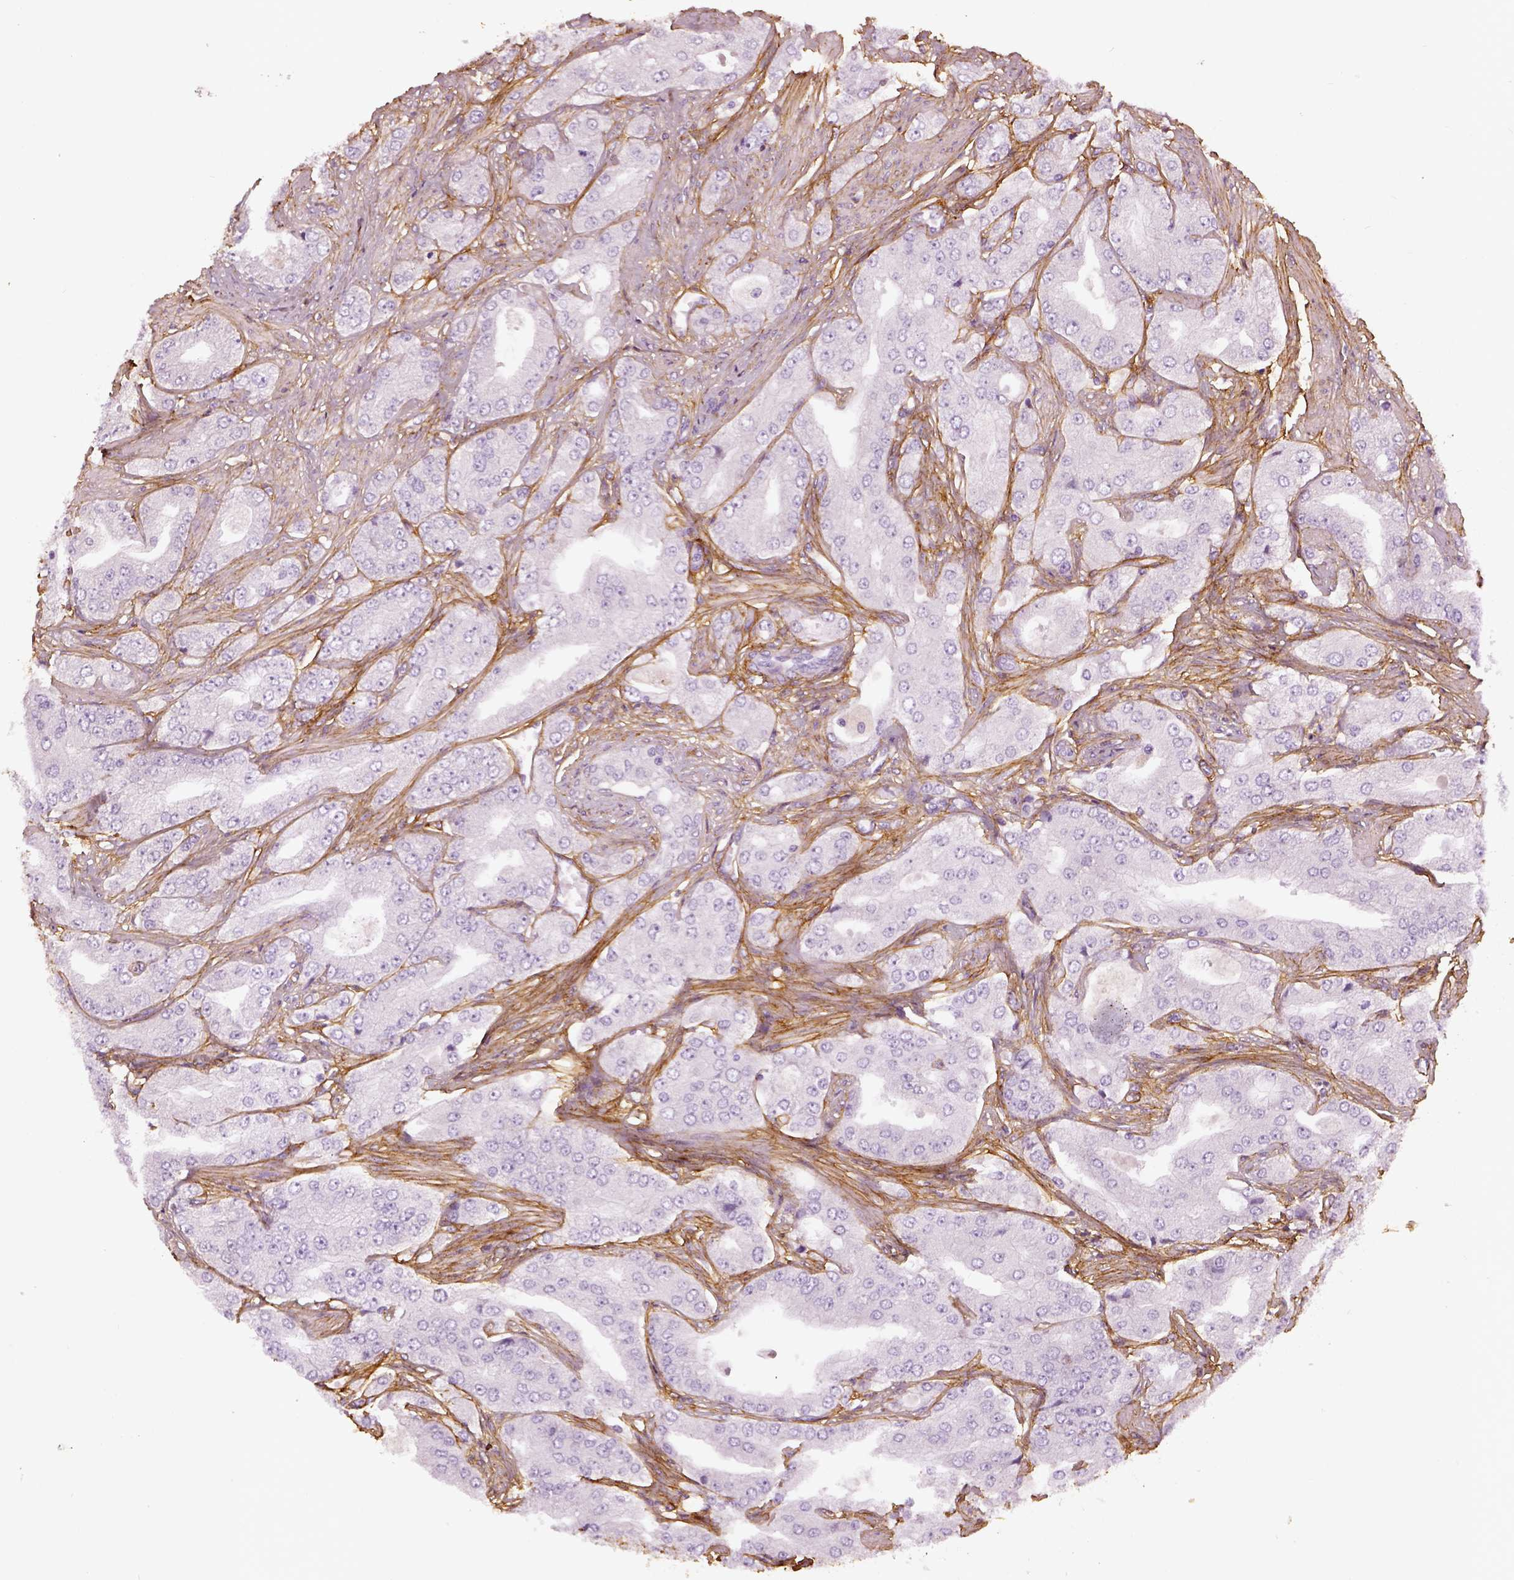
{"staining": {"intensity": "negative", "quantity": "none", "location": "none"}, "tissue": "prostate cancer", "cell_type": "Tumor cells", "image_type": "cancer", "snomed": [{"axis": "morphology", "description": "Adenocarcinoma, Low grade"}, {"axis": "topography", "description": "Prostate"}], "caption": "Prostate adenocarcinoma (low-grade) stained for a protein using IHC displays no expression tumor cells.", "gene": "COL6A2", "patient": {"sex": "male", "age": 60}}